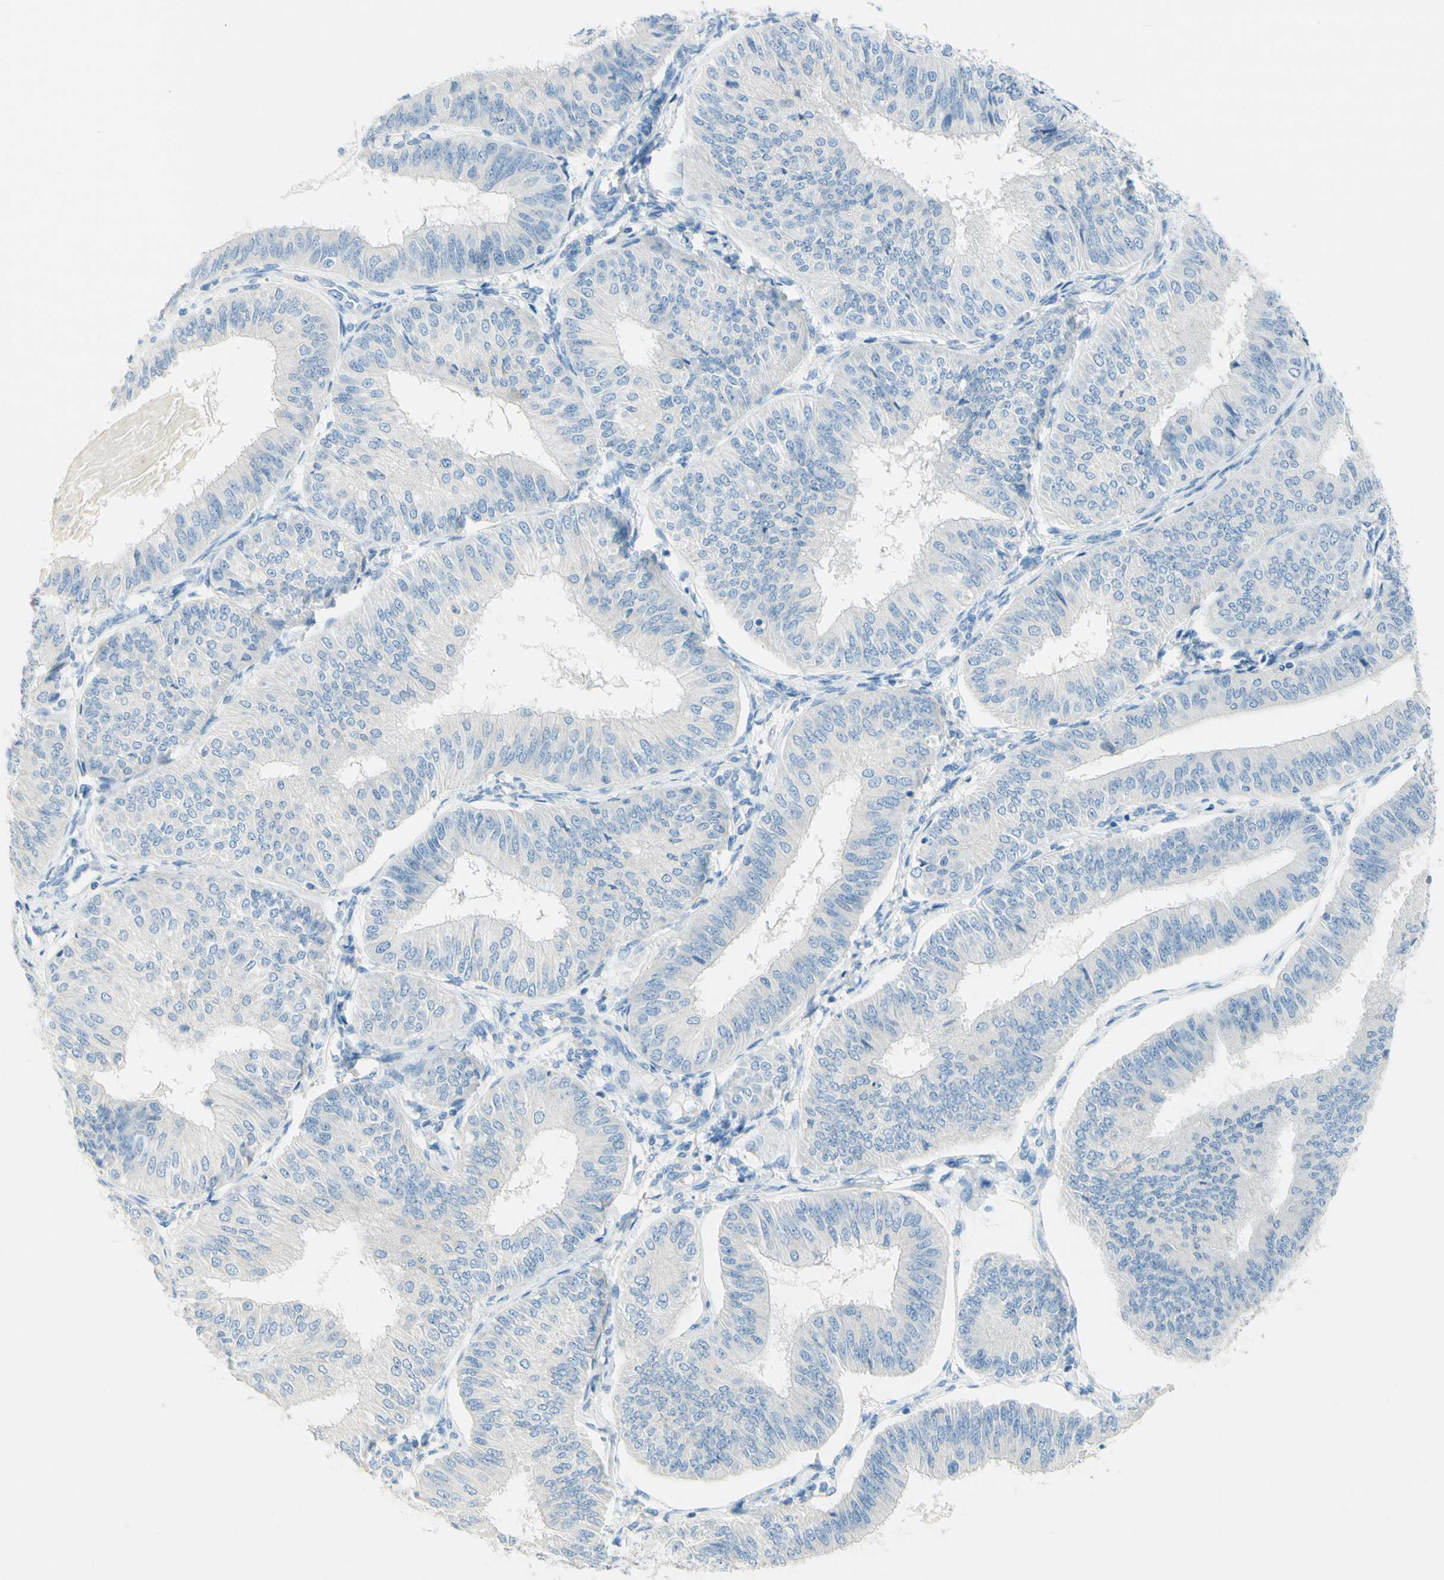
{"staining": {"intensity": "negative", "quantity": "none", "location": "none"}, "tissue": "endometrial cancer", "cell_type": "Tumor cells", "image_type": "cancer", "snomed": [{"axis": "morphology", "description": "Adenocarcinoma, NOS"}, {"axis": "topography", "description": "Endometrium"}], "caption": "Human endometrial cancer stained for a protein using immunohistochemistry (IHC) shows no expression in tumor cells.", "gene": "POLR2J3", "patient": {"sex": "female", "age": 58}}